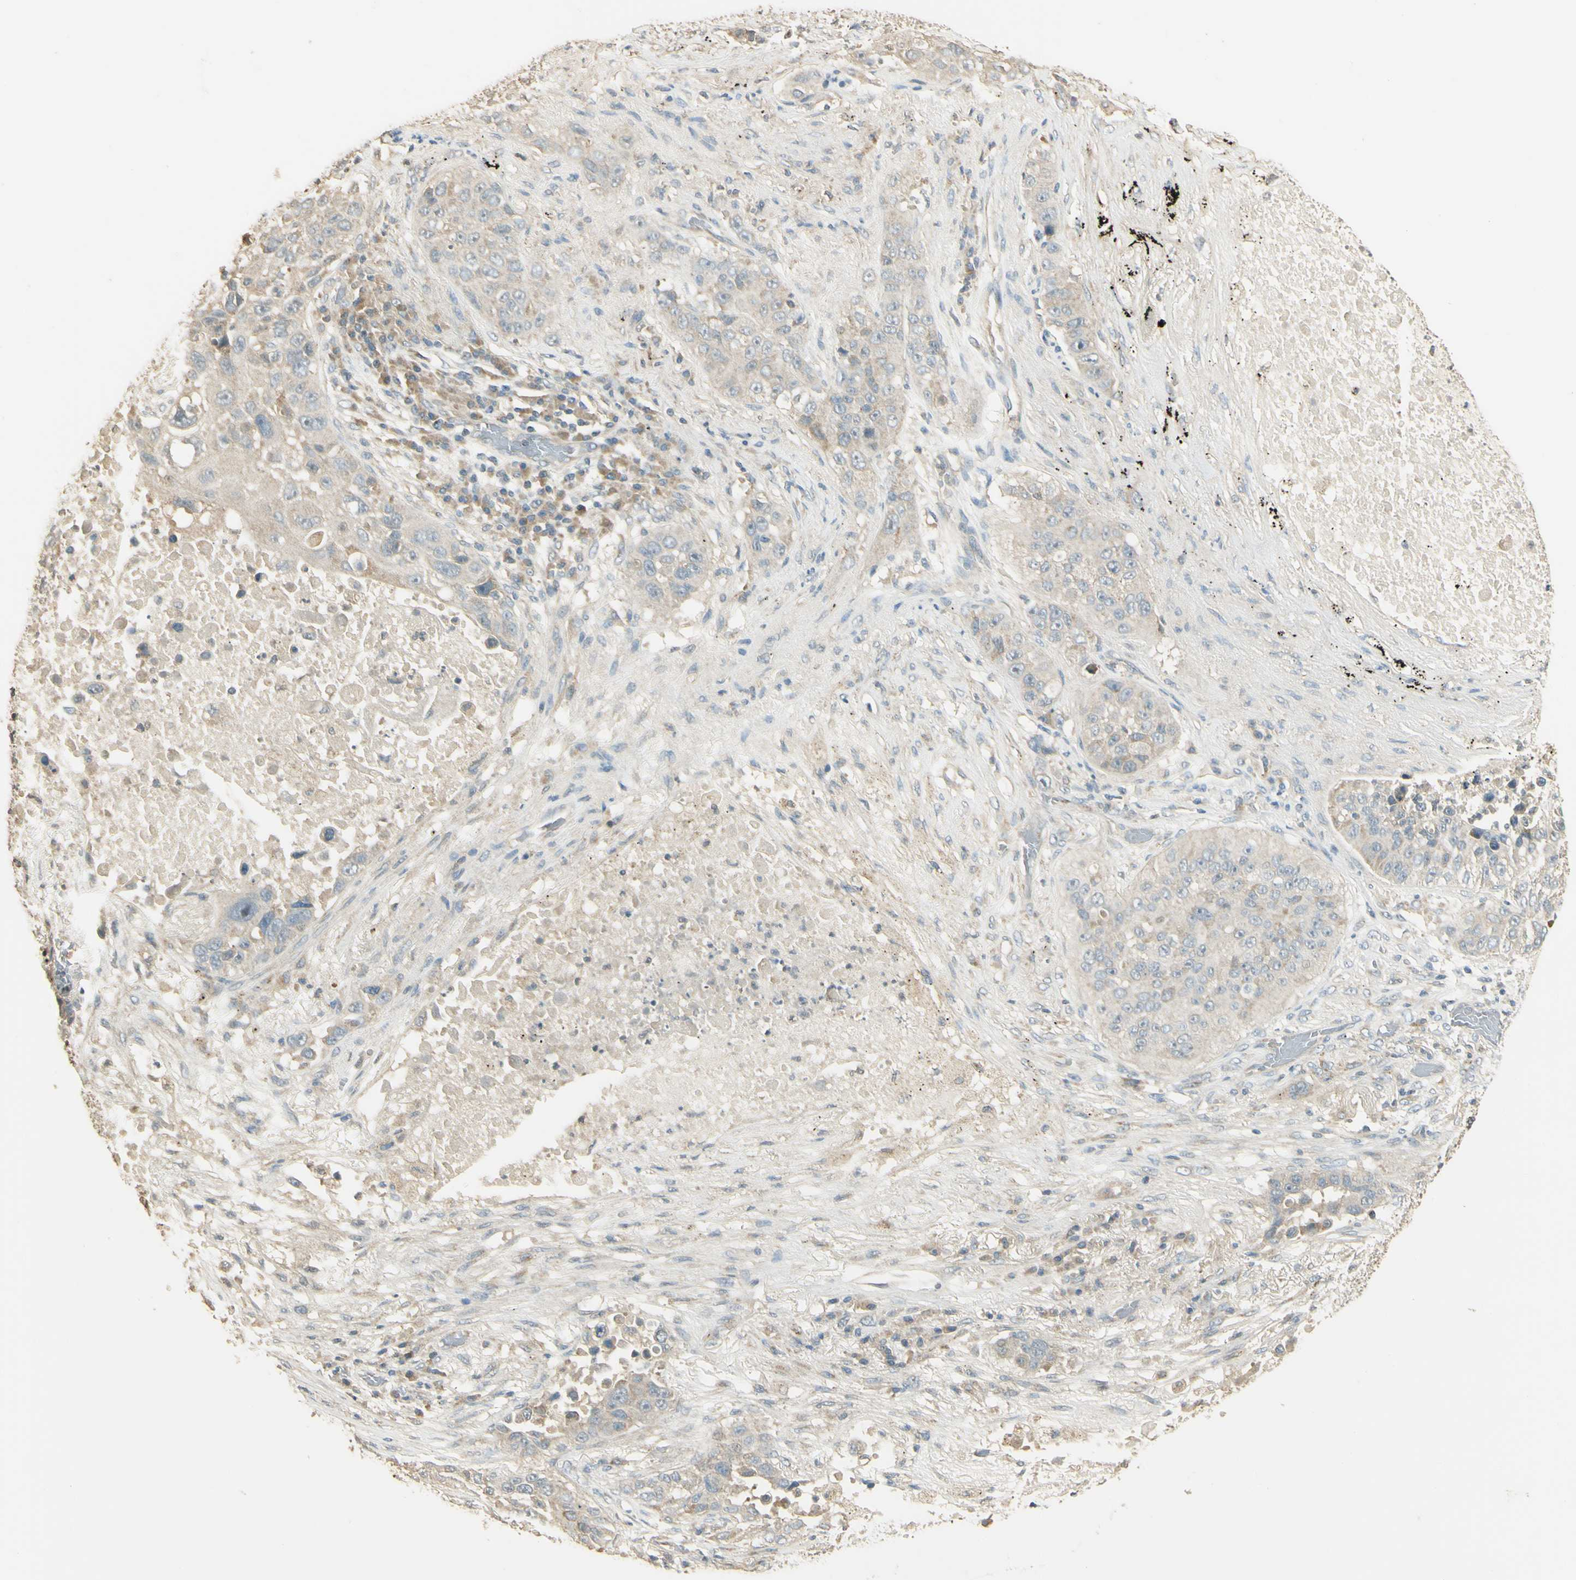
{"staining": {"intensity": "weak", "quantity": "25%-75%", "location": "cytoplasmic/membranous"}, "tissue": "lung cancer", "cell_type": "Tumor cells", "image_type": "cancer", "snomed": [{"axis": "morphology", "description": "Squamous cell carcinoma, NOS"}, {"axis": "topography", "description": "Lung"}], "caption": "This is a micrograph of immunohistochemistry staining of lung cancer, which shows weak staining in the cytoplasmic/membranous of tumor cells.", "gene": "UXS1", "patient": {"sex": "male", "age": 57}}